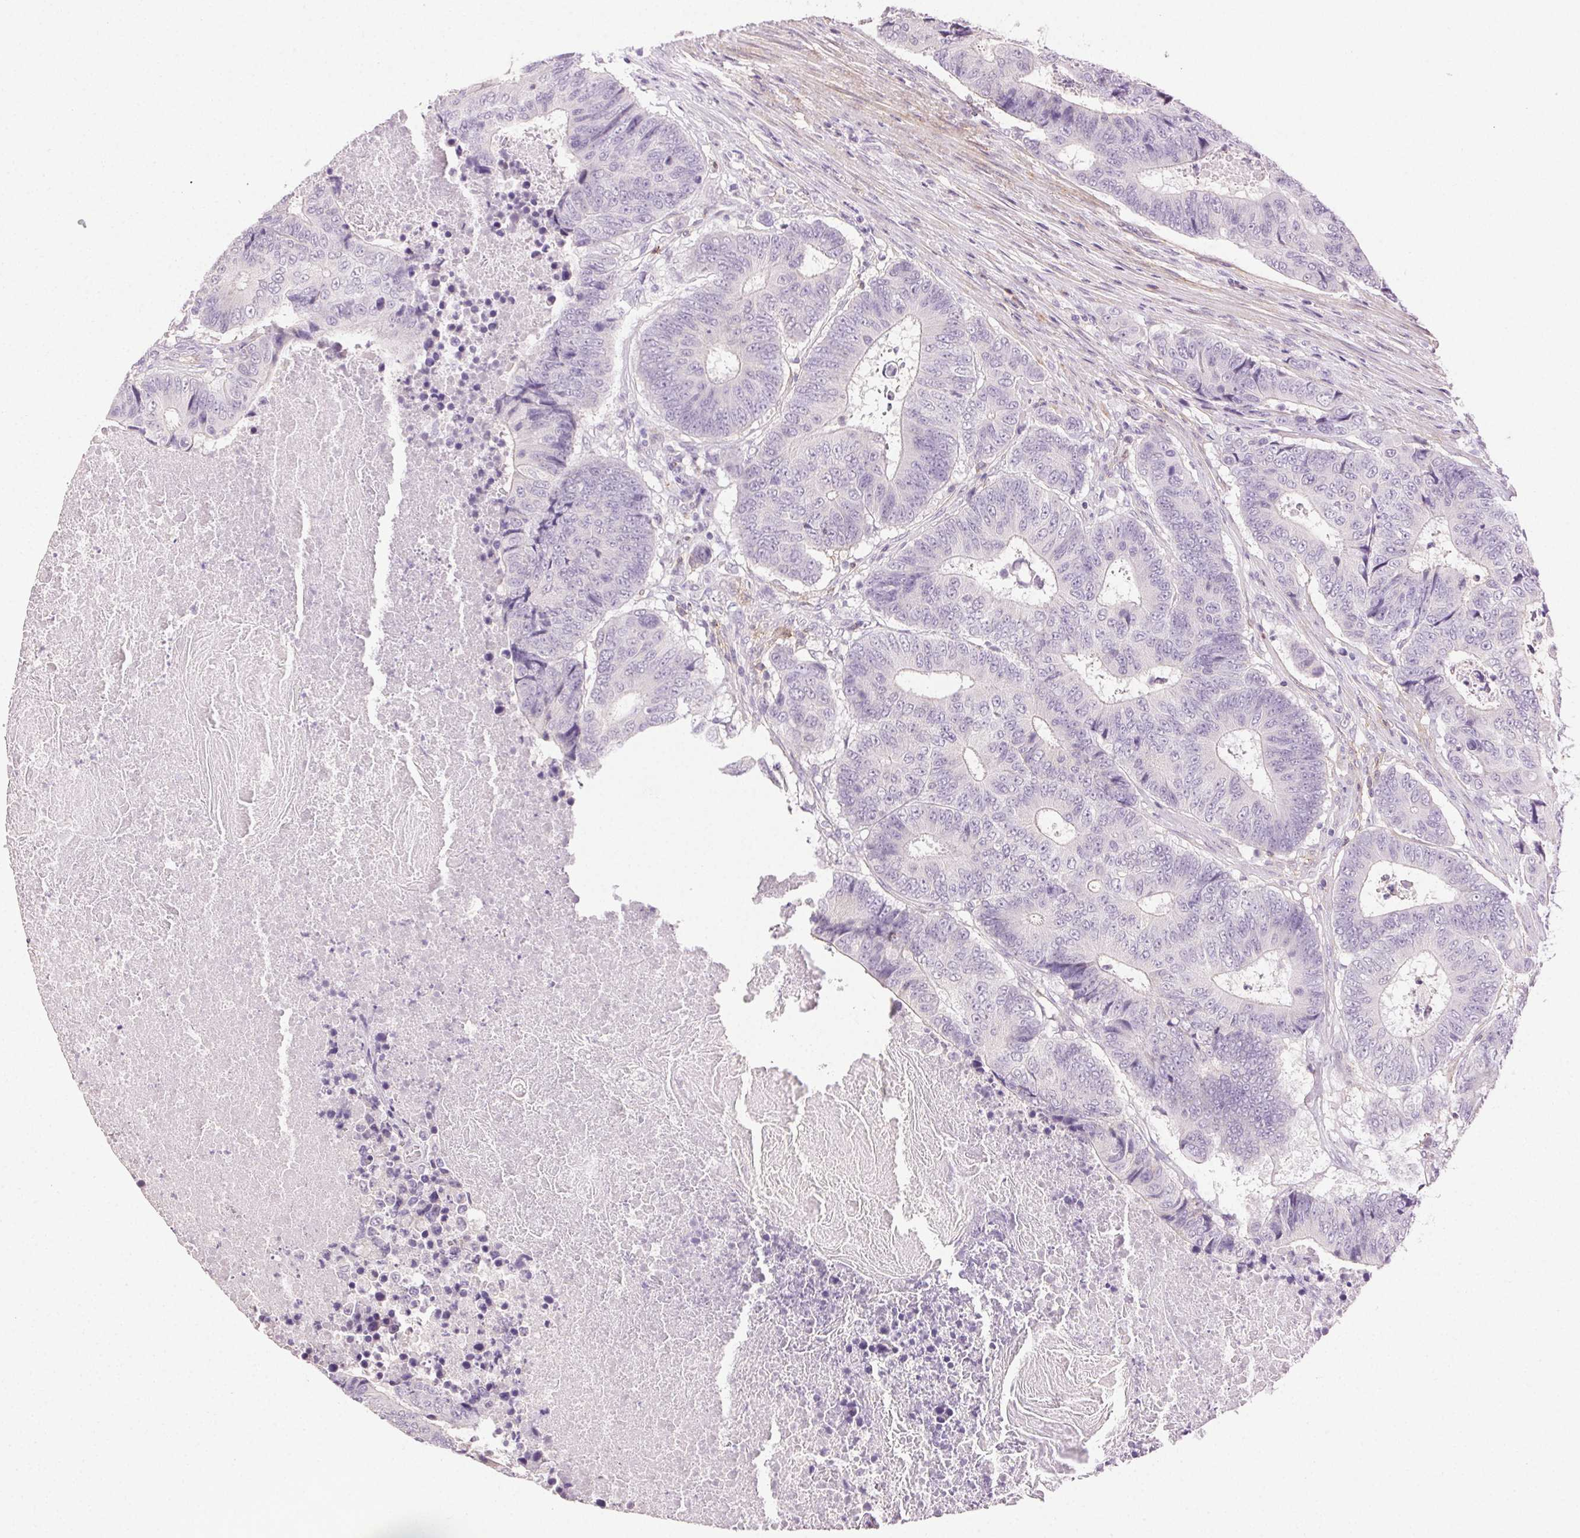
{"staining": {"intensity": "negative", "quantity": "none", "location": "none"}, "tissue": "colorectal cancer", "cell_type": "Tumor cells", "image_type": "cancer", "snomed": [{"axis": "morphology", "description": "Adenocarcinoma, NOS"}, {"axis": "topography", "description": "Colon"}], "caption": "Tumor cells show no significant staining in colorectal cancer.", "gene": "AKAP5", "patient": {"sex": "female", "age": 48}}